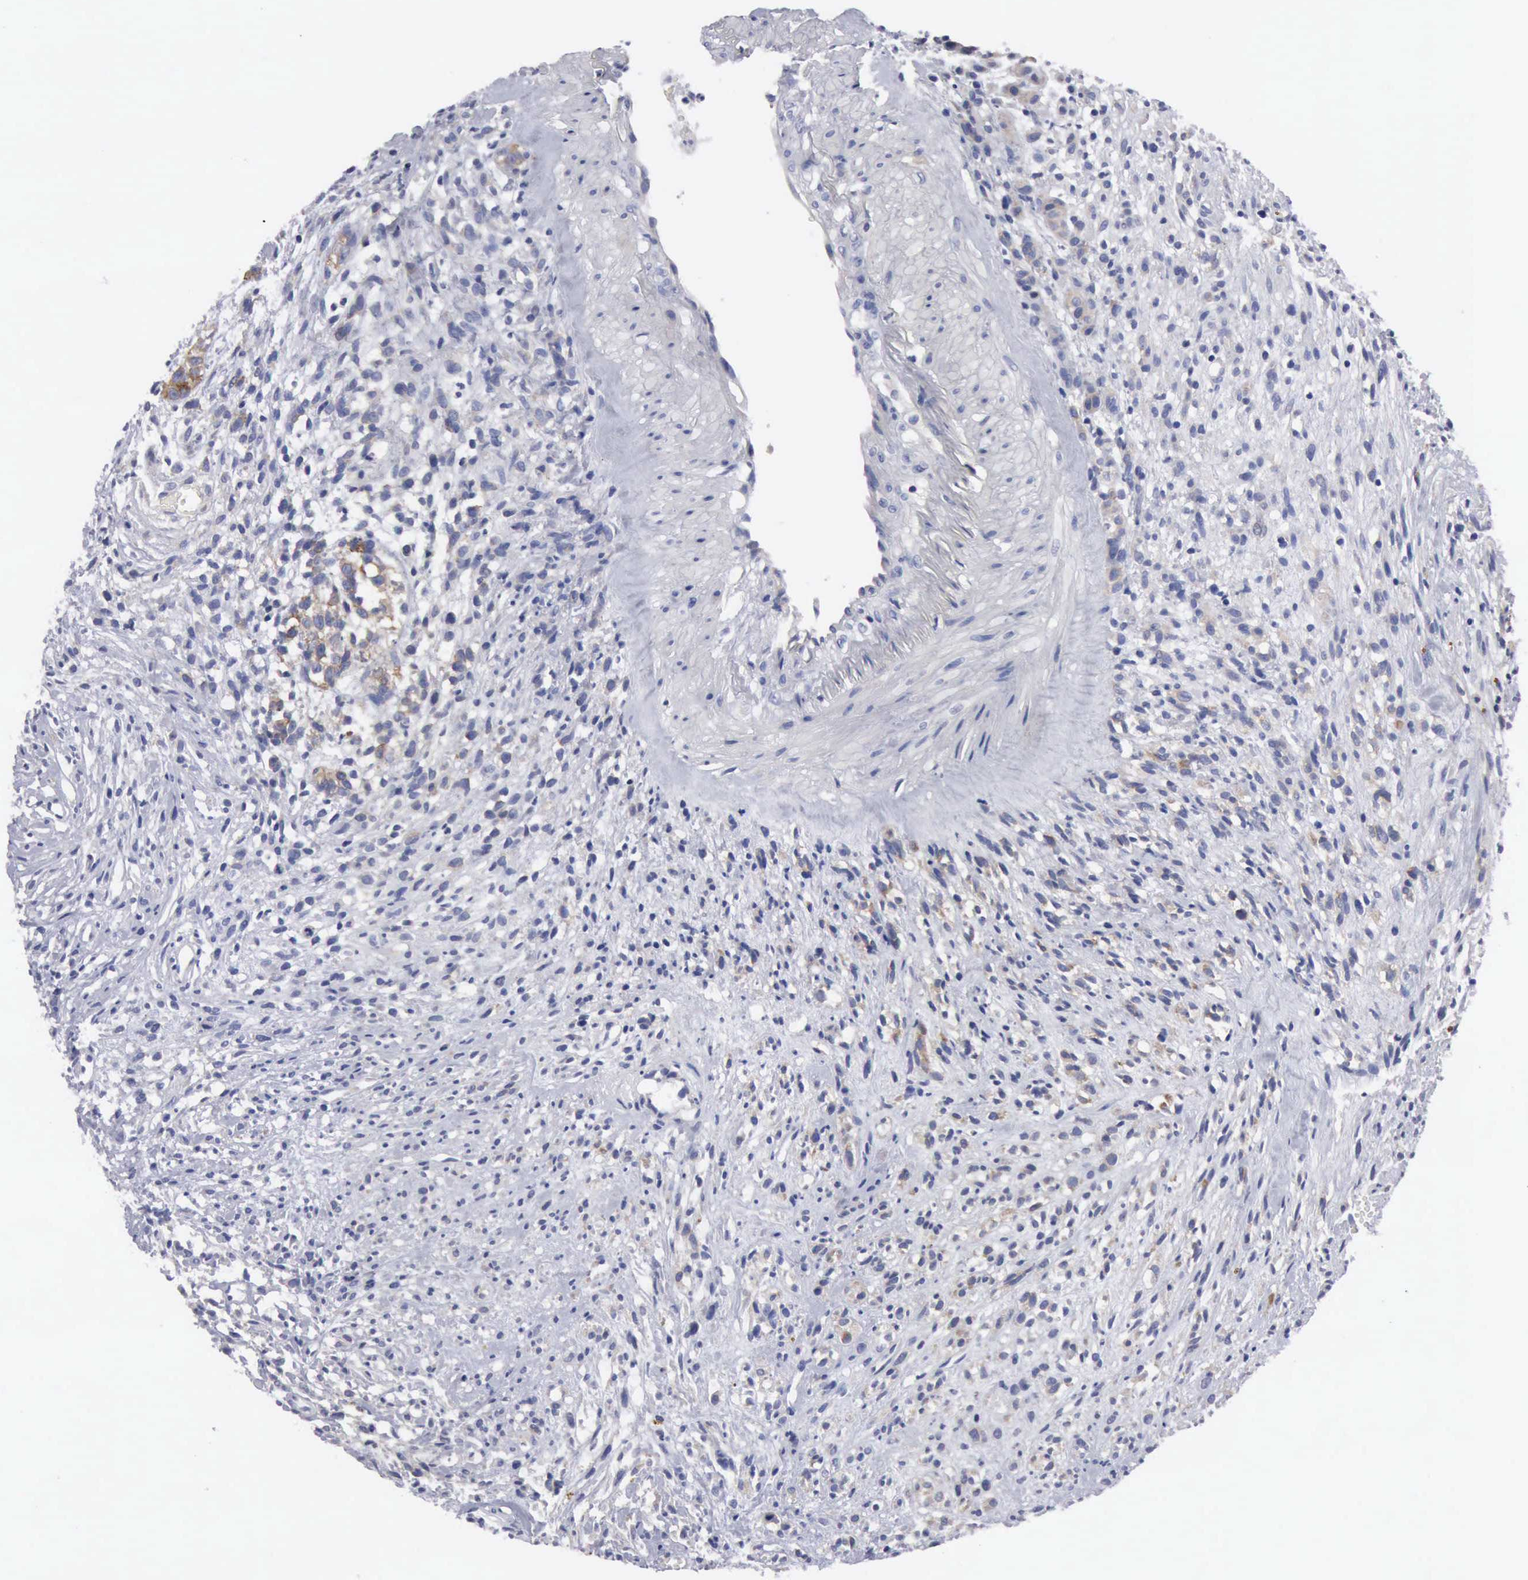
{"staining": {"intensity": "weak", "quantity": "<25%", "location": "cytoplasmic/membranous"}, "tissue": "glioma", "cell_type": "Tumor cells", "image_type": "cancer", "snomed": [{"axis": "morphology", "description": "Glioma, malignant, High grade"}, {"axis": "topography", "description": "Brain"}], "caption": "DAB immunohistochemical staining of high-grade glioma (malignant) displays no significant expression in tumor cells.", "gene": "TXLNG", "patient": {"sex": "male", "age": 66}}